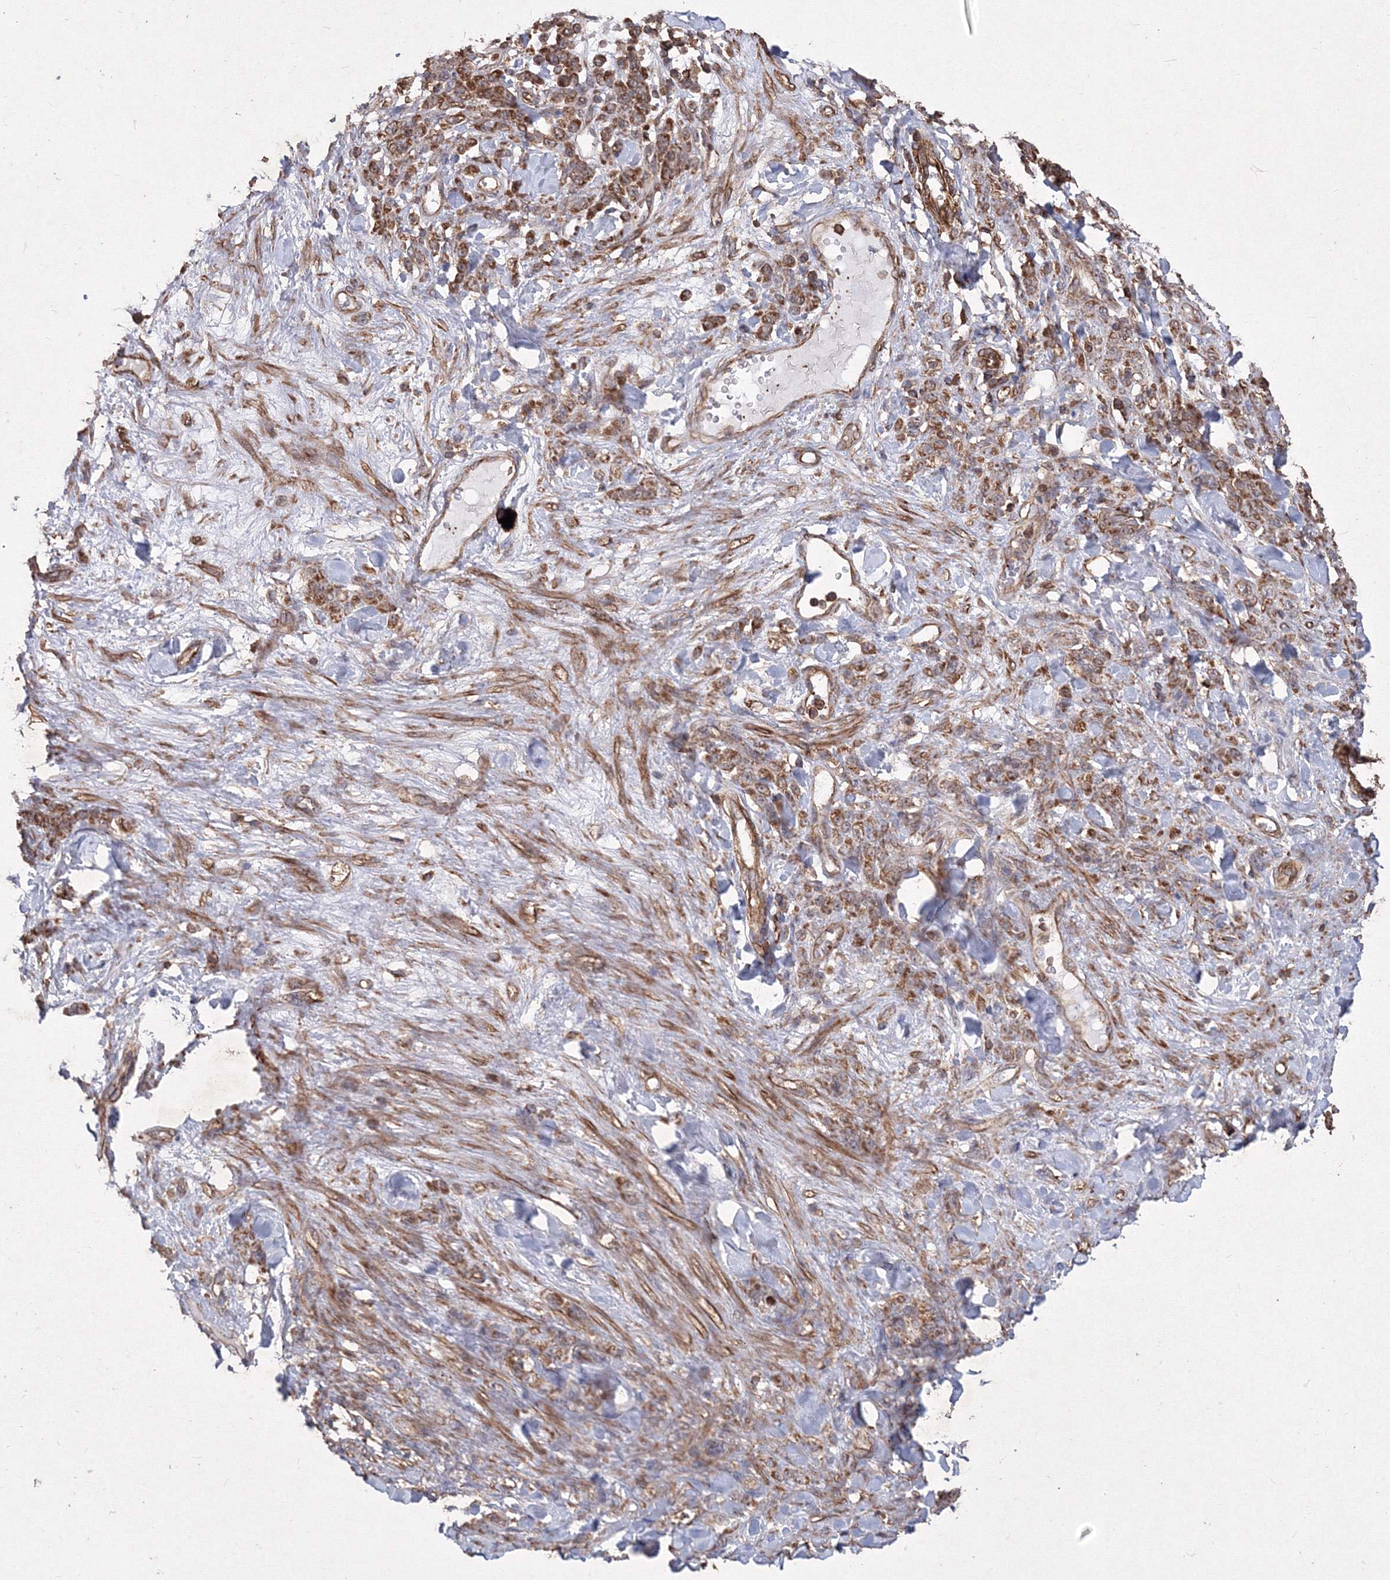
{"staining": {"intensity": "moderate", "quantity": ">75%", "location": "cytoplasmic/membranous"}, "tissue": "stomach cancer", "cell_type": "Tumor cells", "image_type": "cancer", "snomed": [{"axis": "morphology", "description": "Normal tissue, NOS"}, {"axis": "morphology", "description": "Adenocarcinoma, NOS"}, {"axis": "topography", "description": "Stomach"}], "caption": "Brown immunohistochemical staining in stomach cancer demonstrates moderate cytoplasmic/membranous positivity in about >75% of tumor cells.", "gene": "TMEM139", "patient": {"sex": "male", "age": 82}}